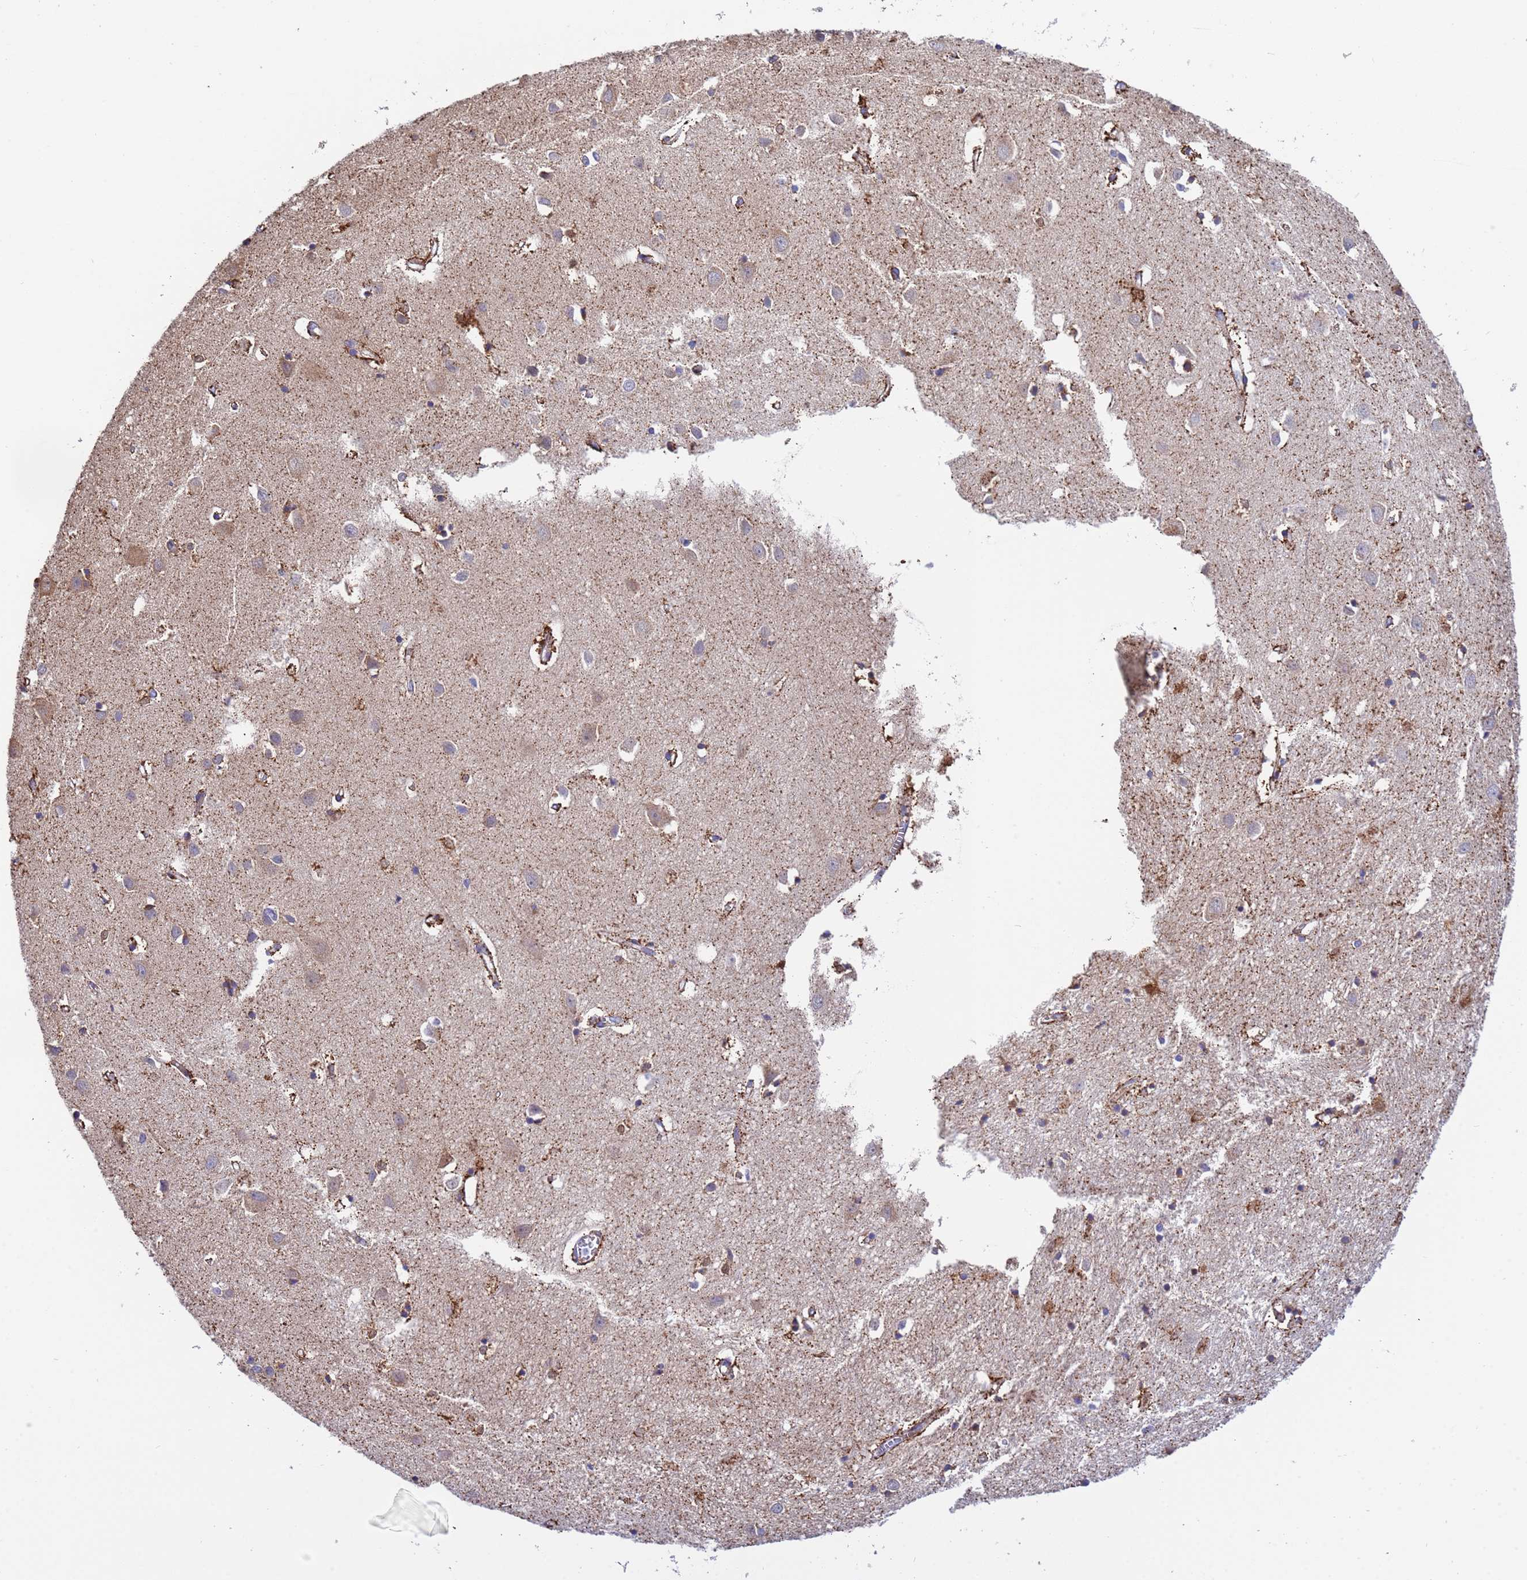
{"staining": {"intensity": "moderate", "quantity": ">75%", "location": "cytoplasmic/membranous"}, "tissue": "cerebral cortex", "cell_type": "Endothelial cells", "image_type": "normal", "snomed": [{"axis": "morphology", "description": "Normal tissue, NOS"}, {"axis": "topography", "description": "Cerebral cortex"}], "caption": "Immunohistochemical staining of unremarkable cerebral cortex reveals moderate cytoplasmic/membranous protein positivity in about >75% of endothelial cells. The staining was performed using DAB, with brown indicating positive protein expression. Nuclei are stained blue with hematoxylin.", "gene": "GLUD1", "patient": {"sex": "female", "age": 64}}